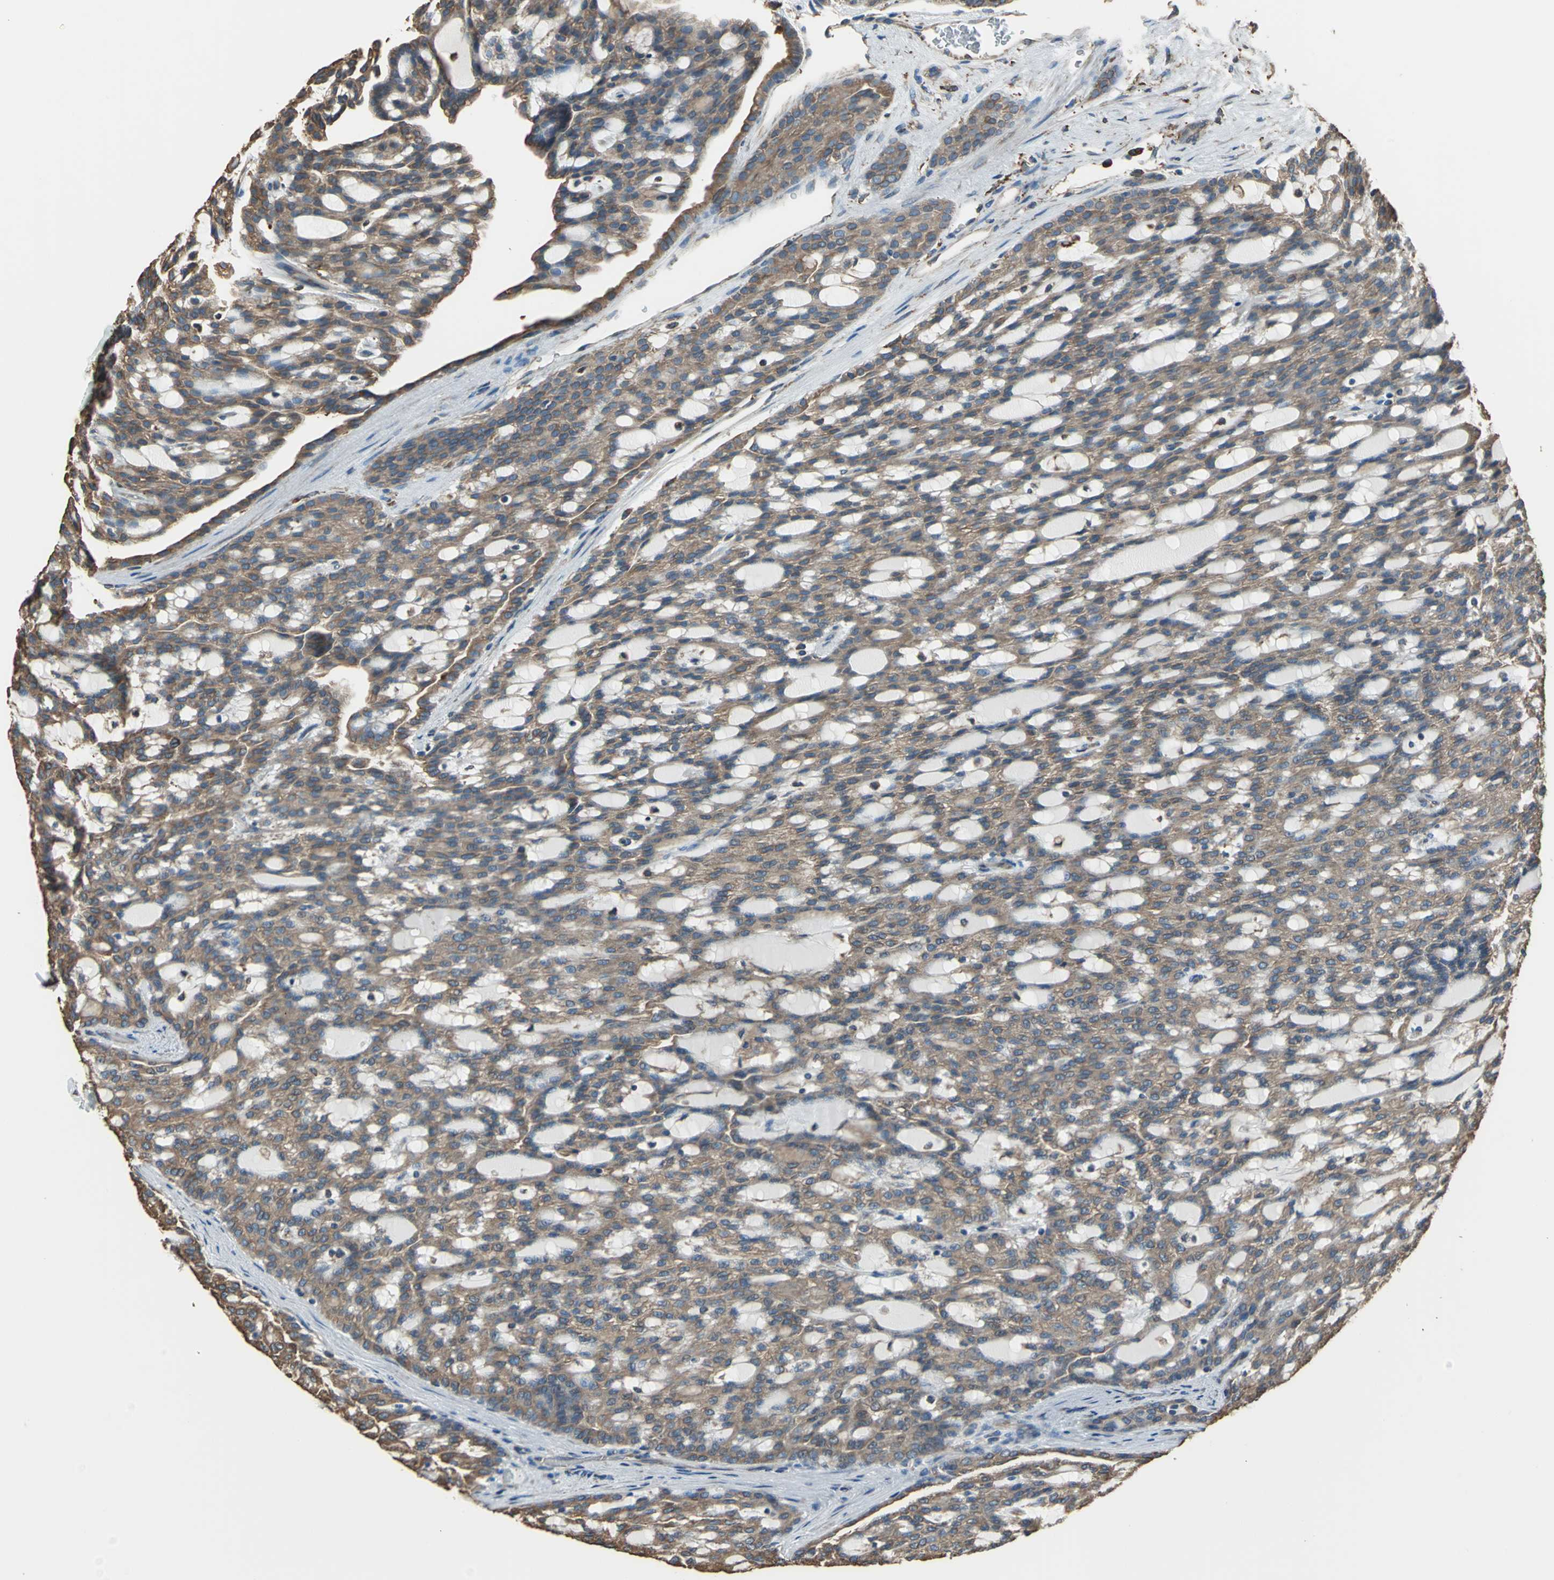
{"staining": {"intensity": "moderate", "quantity": ">75%", "location": "cytoplasmic/membranous"}, "tissue": "renal cancer", "cell_type": "Tumor cells", "image_type": "cancer", "snomed": [{"axis": "morphology", "description": "Adenocarcinoma, NOS"}, {"axis": "topography", "description": "Kidney"}], "caption": "Human renal cancer stained with a protein marker shows moderate staining in tumor cells.", "gene": "GPANK1", "patient": {"sex": "male", "age": 63}}